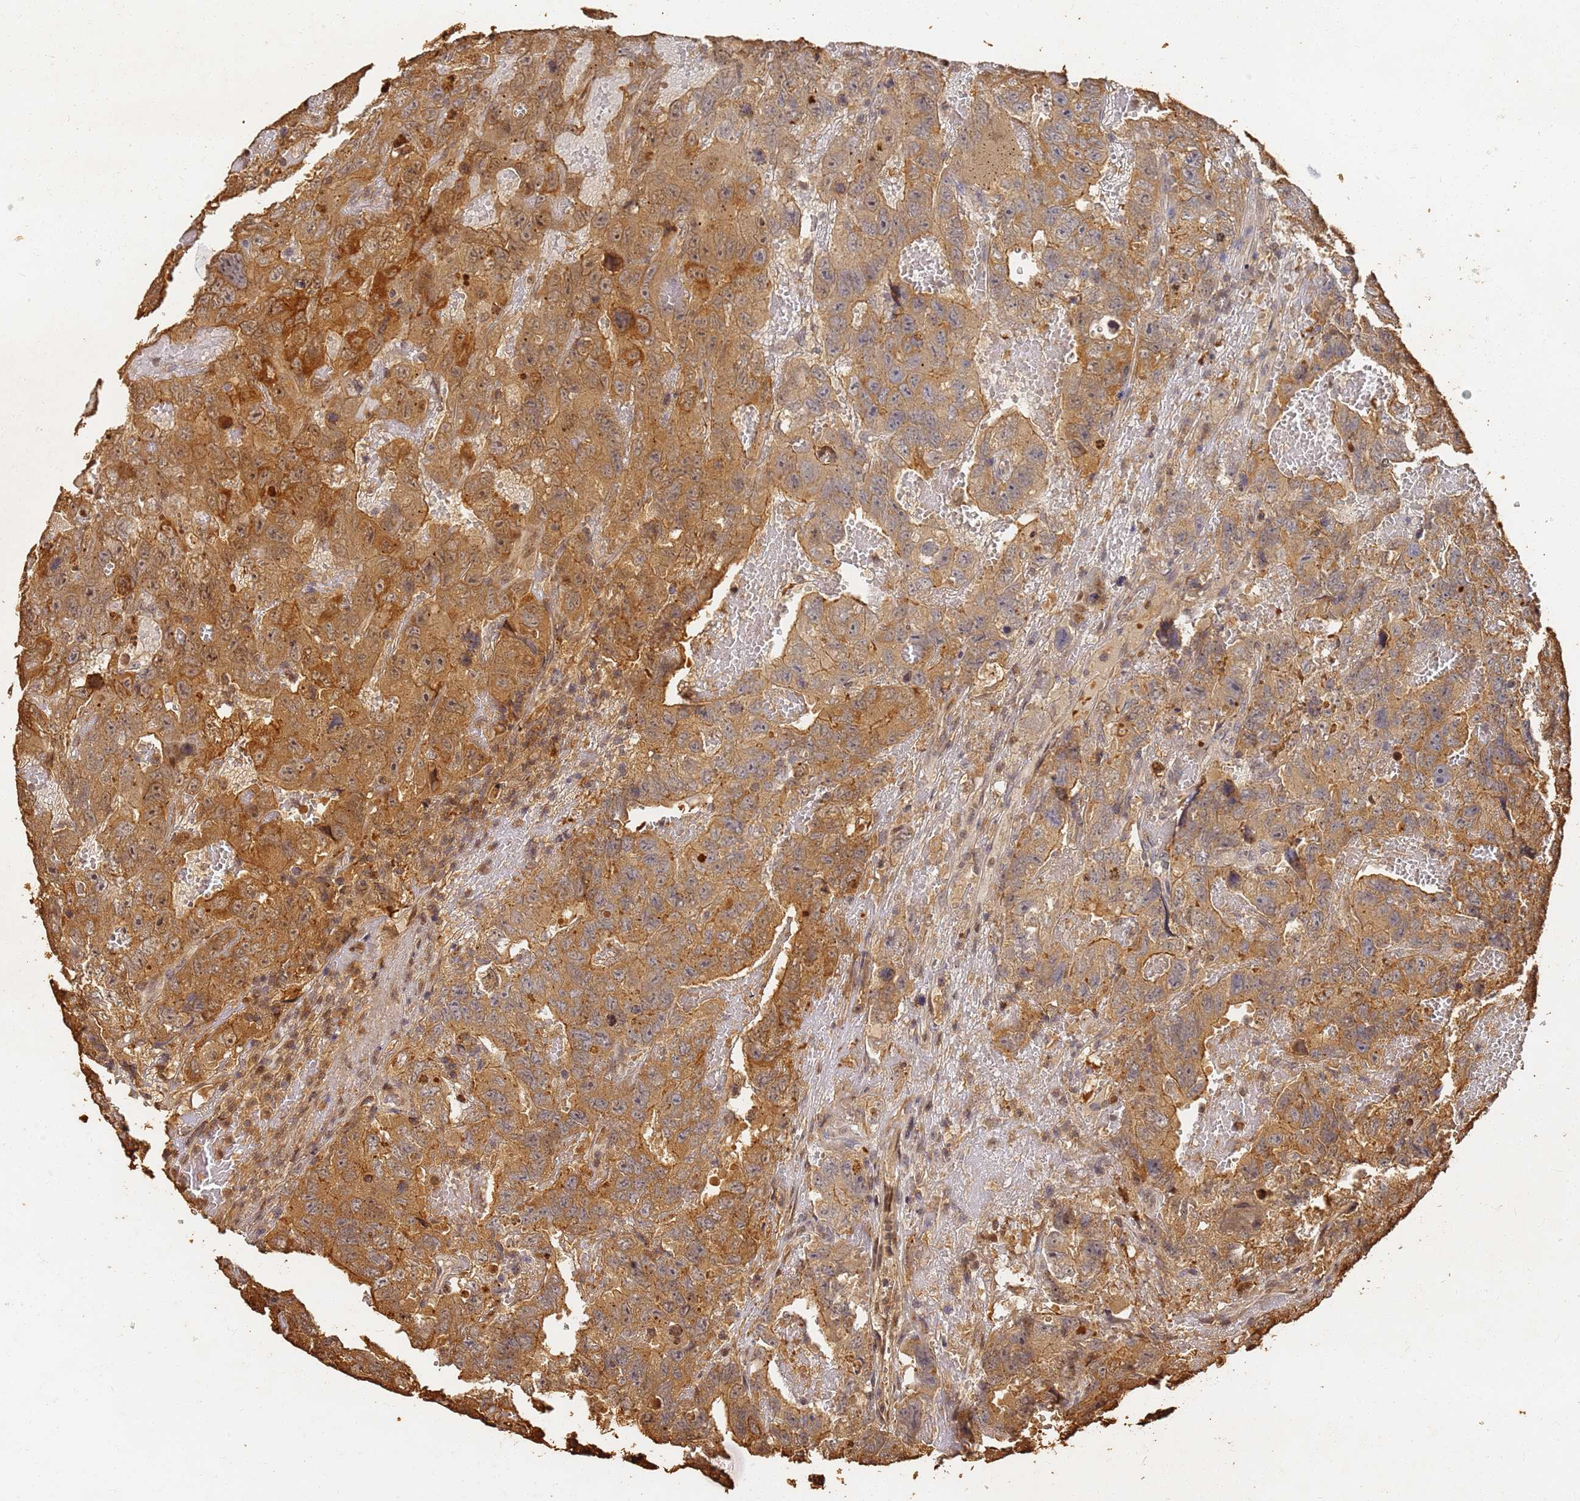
{"staining": {"intensity": "moderate", "quantity": ">75%", "location": "cytoplasmic/membranous,nuclear"}, "tissue": "testis cancer", "cell_type": "Tumor cells", "image_type": "cancer", "snomed": [{"axis": "morphology", "description": "Carcinoma, Embryonal, NOS"}, {"axis": "topography", "description": "Testis"}], "caption": "There is medium levels of moderate cytoplasmic/membranous and nuclear expression in tumor cells of testis embryonal carcinoma, as demonstrated by immunohistochemical staining (brown color).", "gene": "JAK2", "patient": {"sex": "male", "age": 45}}